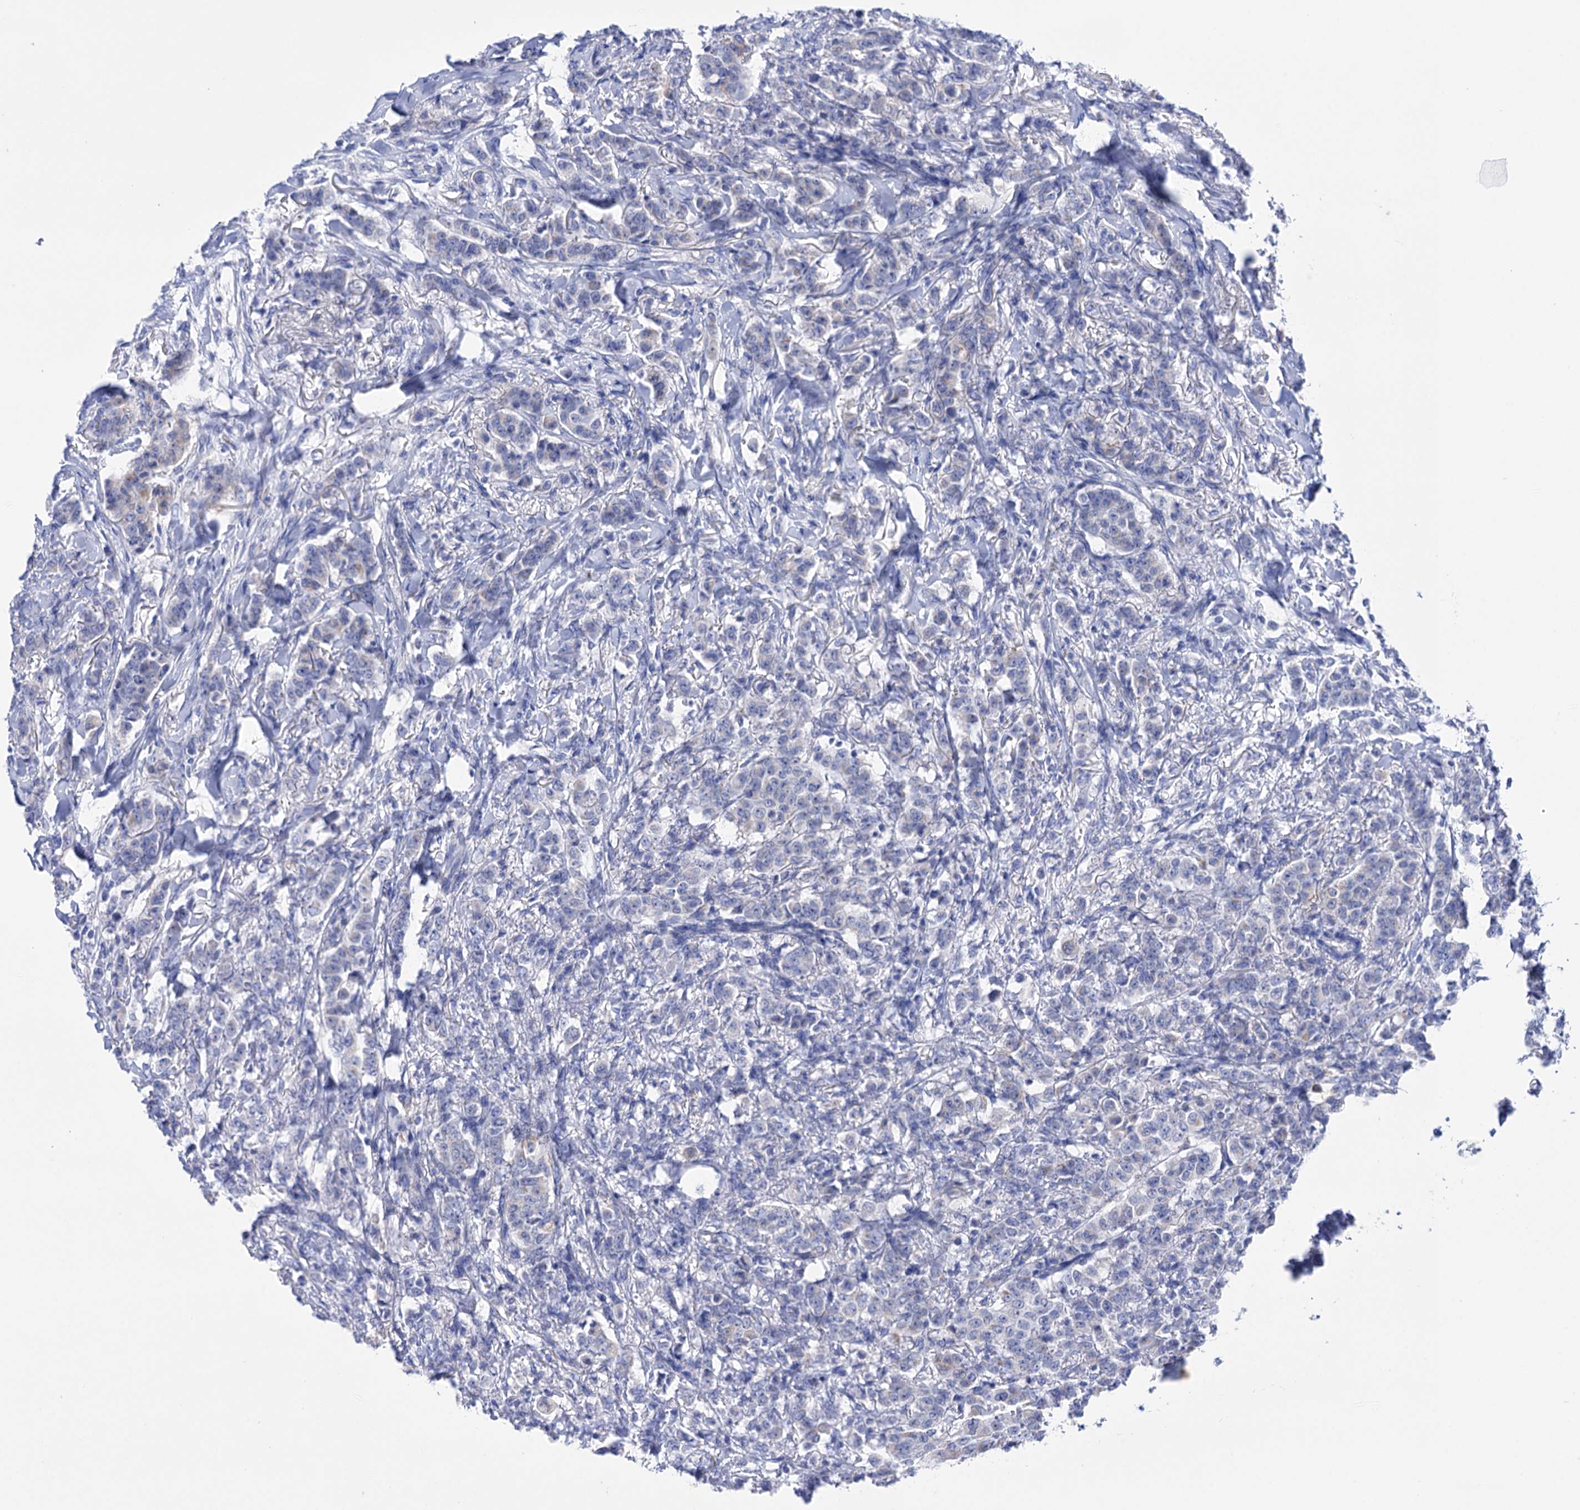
{"staining": {"intensity": "negative", "quantity": "none", "location": "none"}, "tissue": "breast cancer", "cell_type": "Tumor cells", "image_type": "cancer", "snomed": [{"axis": "morphology", "description": "Duct carcinoma"}, {"axis": "topography", "description": "Breast"}], "caption": "A micrograph of breast cancer (infiltrating ductal carcinoma) stained for a protein exhibits no brown staining in tumor cells.", "gene": "YARS2", "patient": {"sex": "female", "age": 40}}